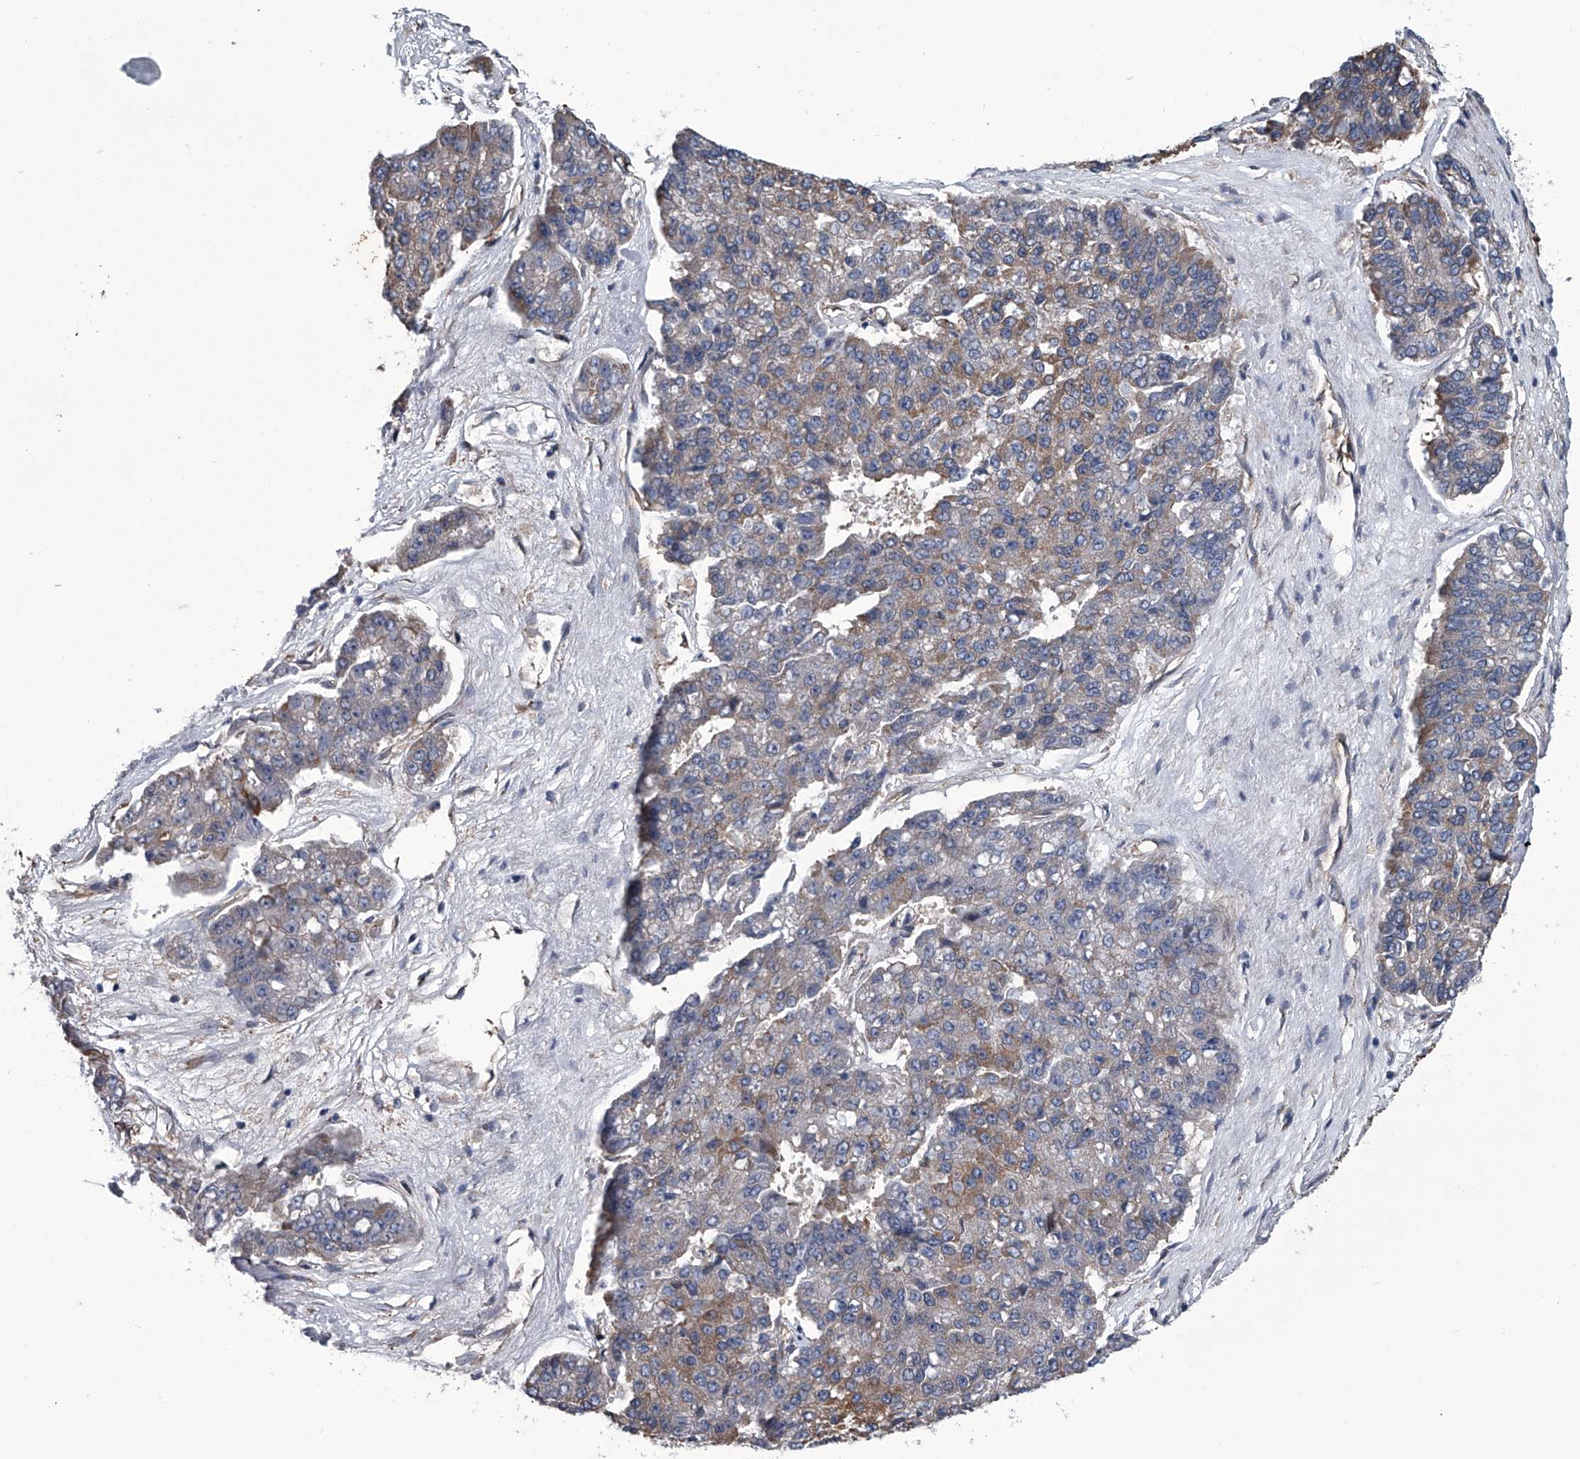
{"staining": {"intensity": "weak", "quantity": "<25%", "location": "cytoplasmic/membranous"}, "tissue": "pancreatic cancer", "cell_type": "Tumor cells", "image_type": "cancer", "snomed": [{"axis": "morphology", "description": "Adenocarcinoma, NOS"}, {"axis": "topography", "description": "Pancreas"}], "caption": "IHC image of human pancreatic cancer stained for a protein (brown), which demonstrates no expression in tumor cells.", "gene": "ABCG1", "patient": {"sex": "male", "age": 50}}